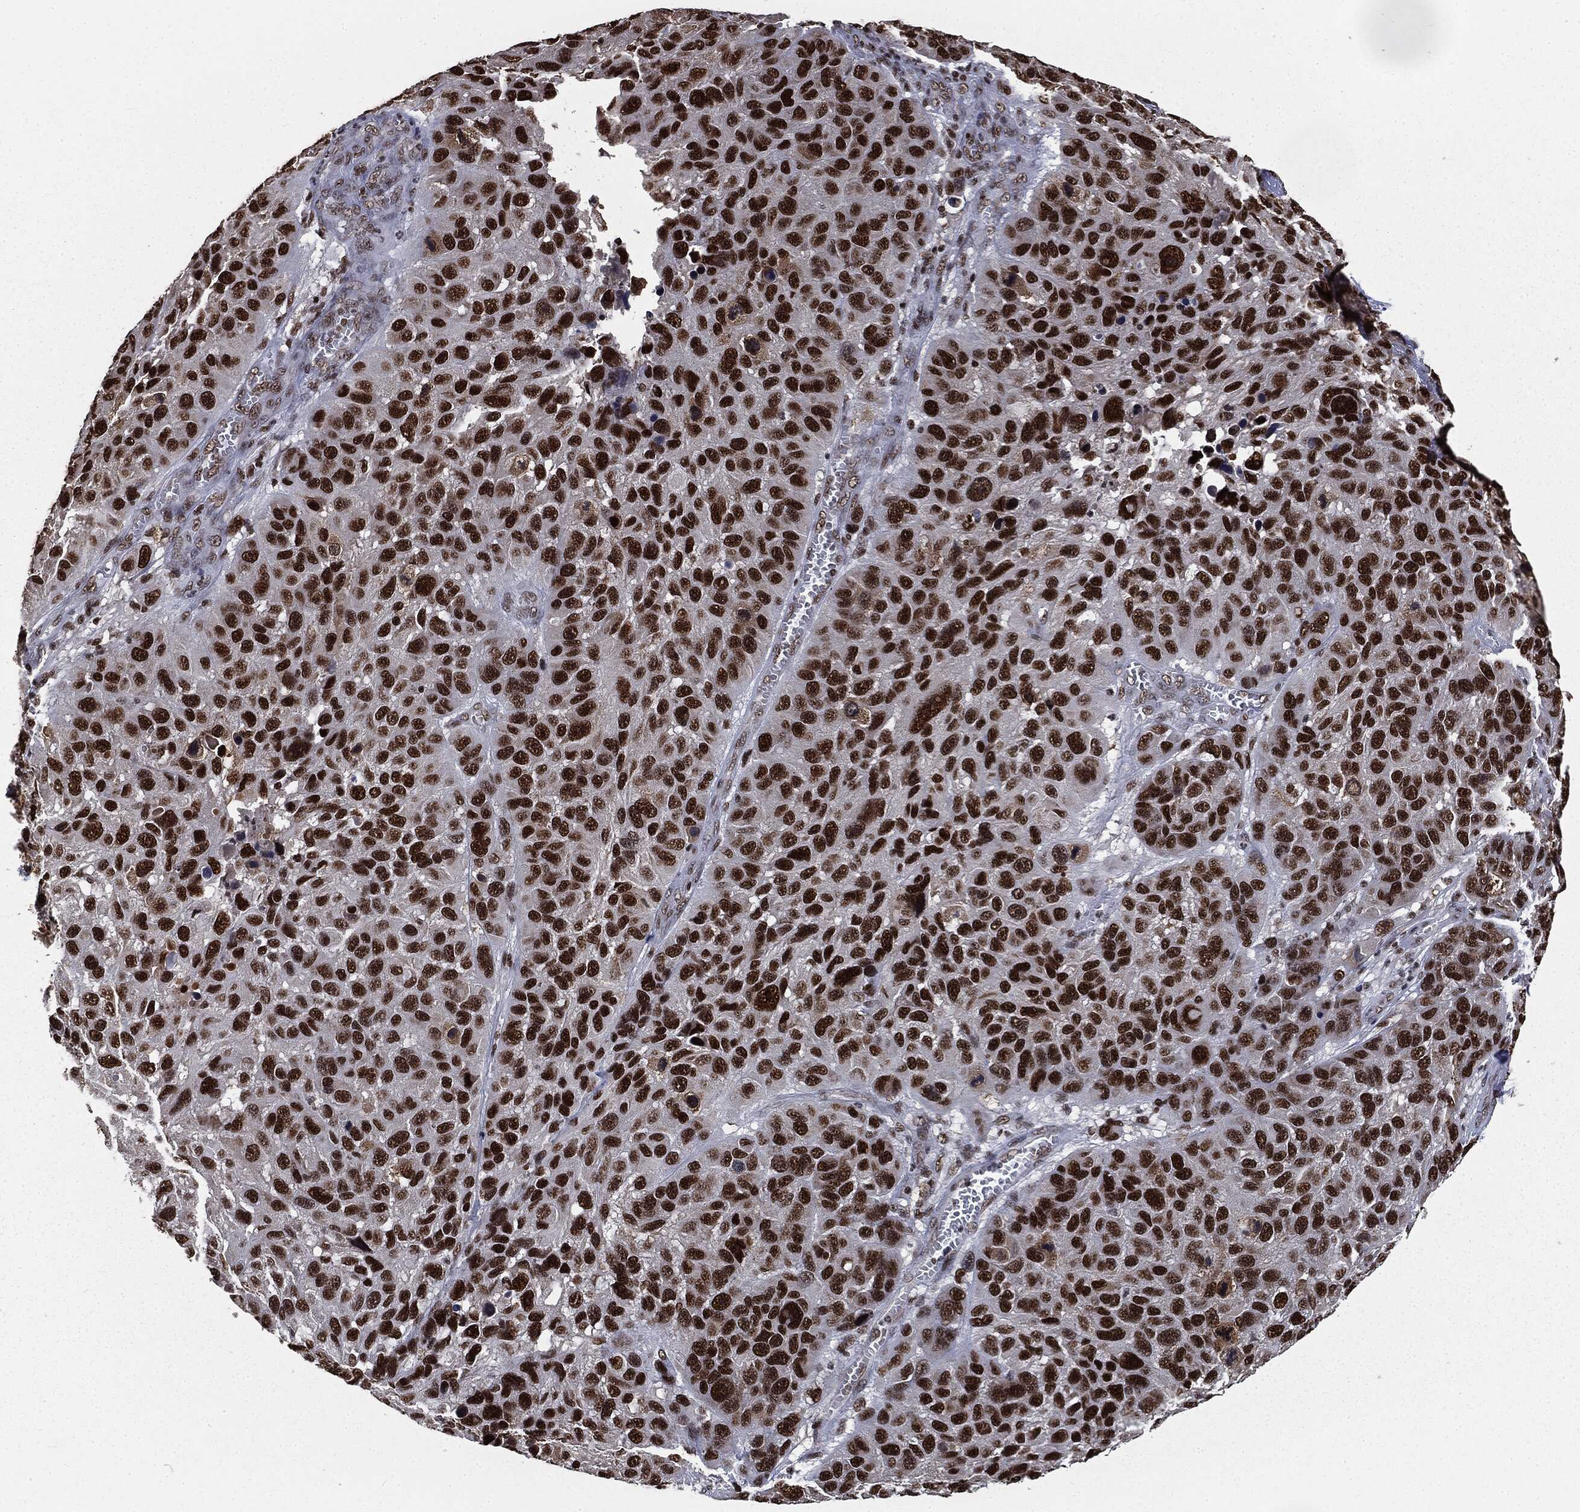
{"staining": {"intensity": "strong", "quantity": ">75%", "location": "nuclear"}, "tissue": "melanoma", "cell_type": "Tumor cells", "image_type": "cancer", "snomed": [{"axis": "morphology", "description": "Malignant melanoma, NOS"}, {"axis": "topography", "description": "Skin"}], "caption": "The image demonstrates immunohistochemical staining of melanoma. There is strong nuclear positivity is appreciated in approximately >75% of tumor cells.", "gene": "DPH2", "patient": {"sex": "male", "age": 53}}